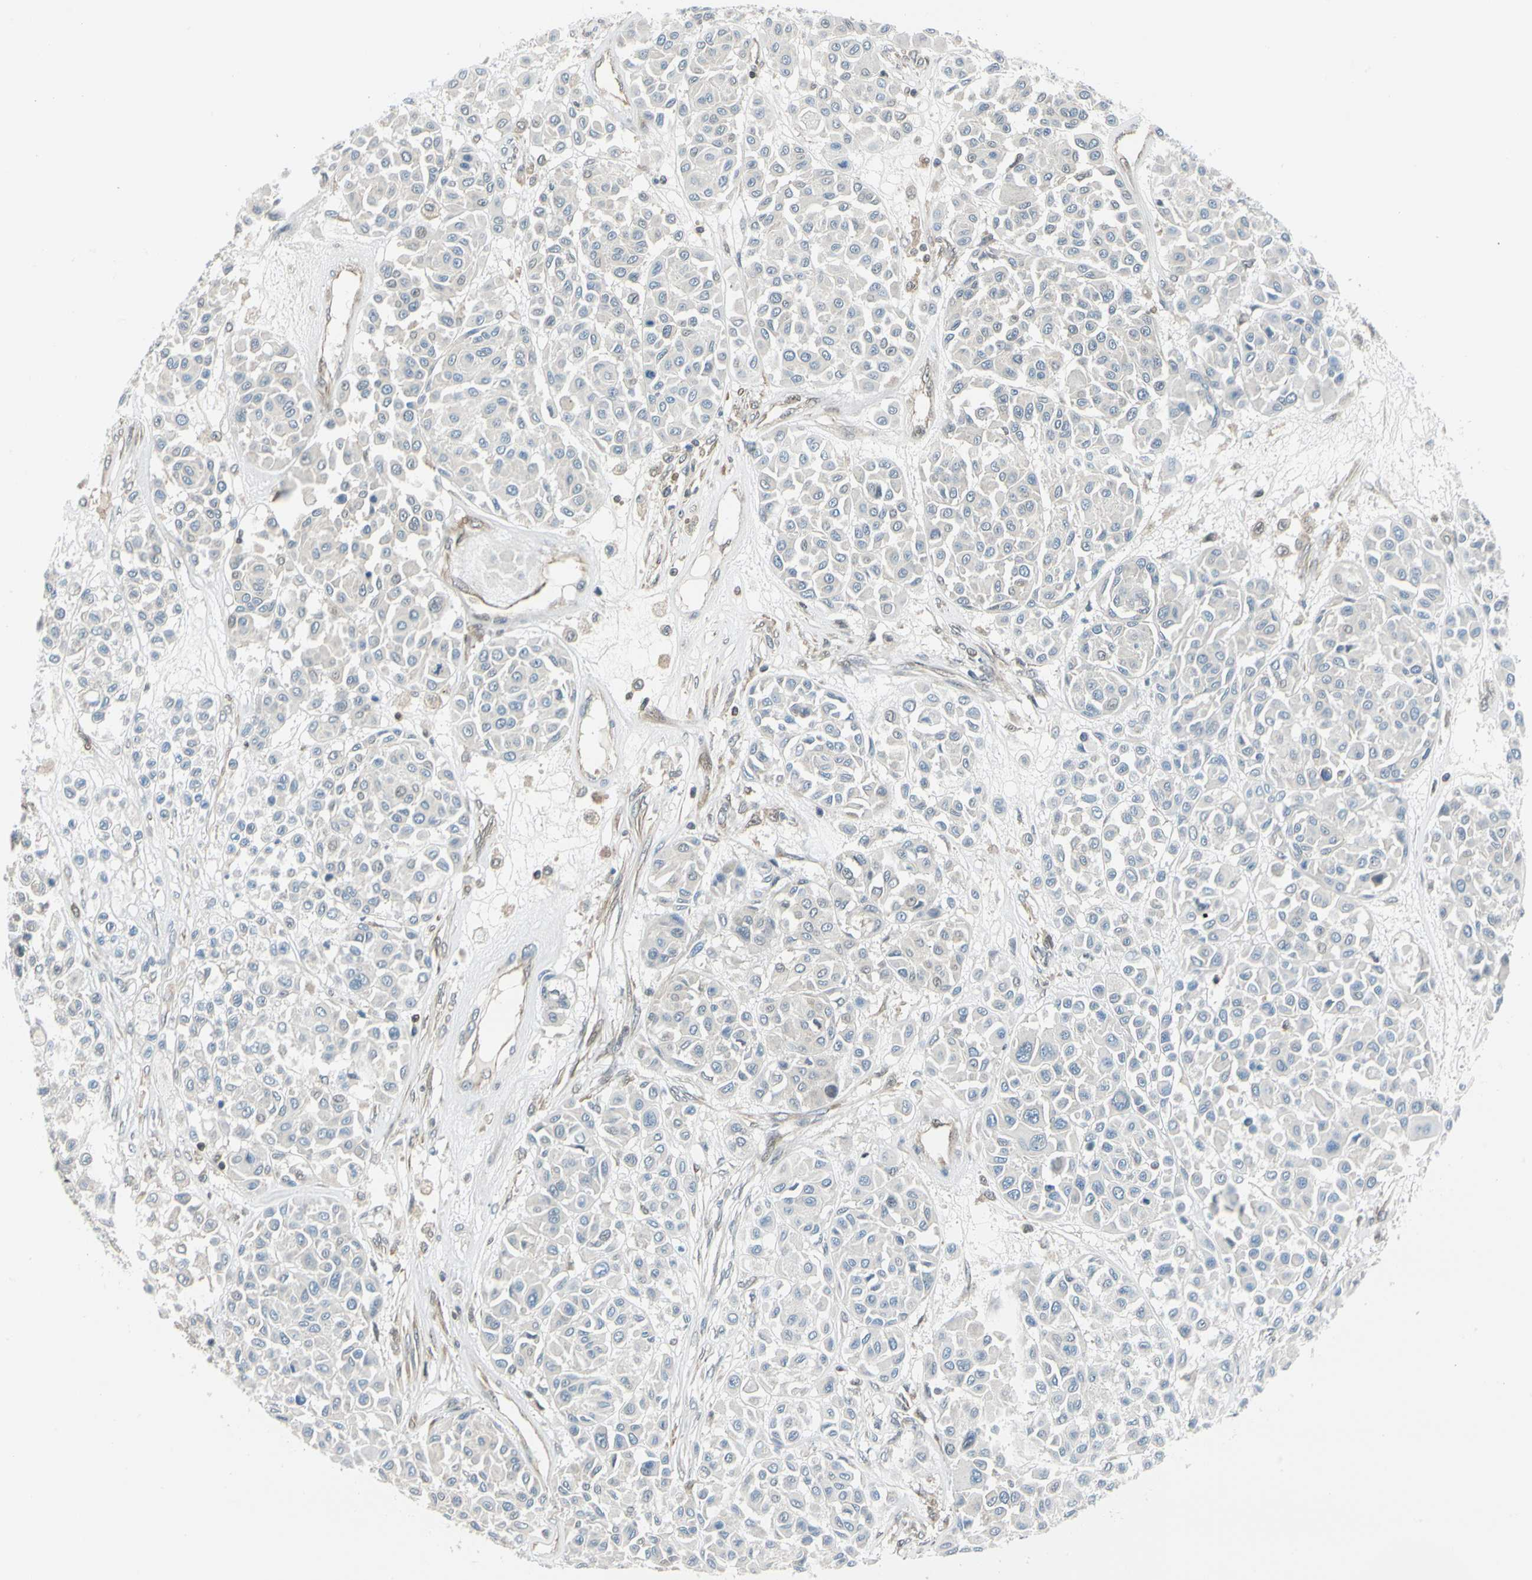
{"staining": {"intensity": "negative", "quantity": "none", "location": "none"}, "tissue": "melanoma", "cell_type": "Tumor cells", "image_type": "cancer", "snomed": [{"axis": "morphology", "description": "Malignant melanoma, Metastatic site"}, {"axis": "topography", "description": "Soft tissue"}], "caption": "An image of malignant melanoma (metastatic site) stained for a protein reveals no brown staining in tumor cells.", "gene": "MAPK9", "patient": {"sex": "male", "age": 41}}